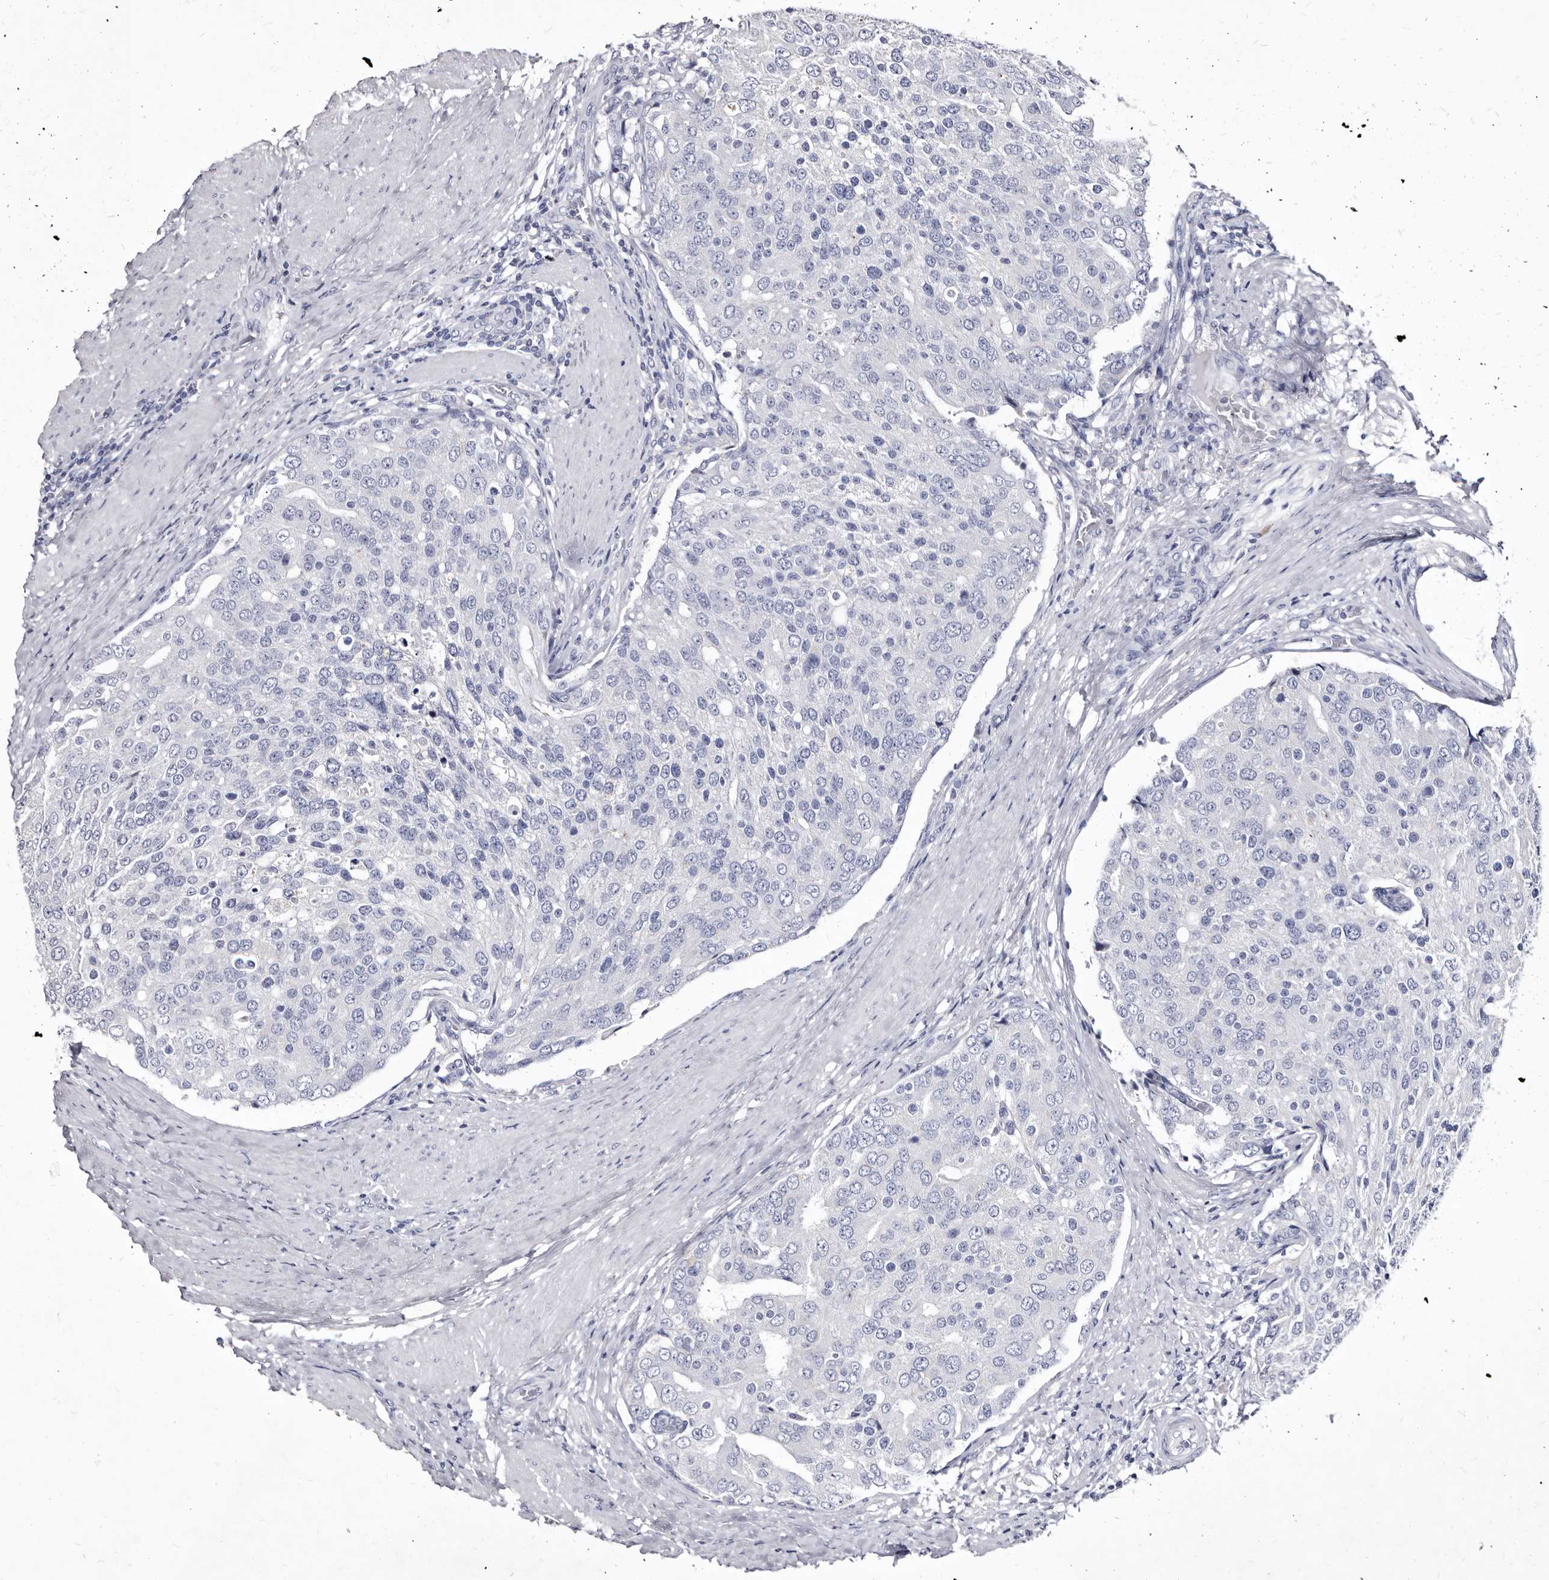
{"staining": {"intensity": "negative", "quantity": "none", "location": "none"}, "tissue": "prostate cancer", "cell_type": "Tumor cells", "image_type": "cancer", "snomed": [{"axis": "morphology", "description": "Adenocarcinoma, High grade"}, {"axis": "topography", "description": "Prostate"}], "caption": "Immunohistochemistry image of neoplastic tissue: prostate cancer stained with DAB shows no significant protein positivity in tumor cells.", "gene": "SLC39A2", "patient": {"sex": "male", "age": 50}}